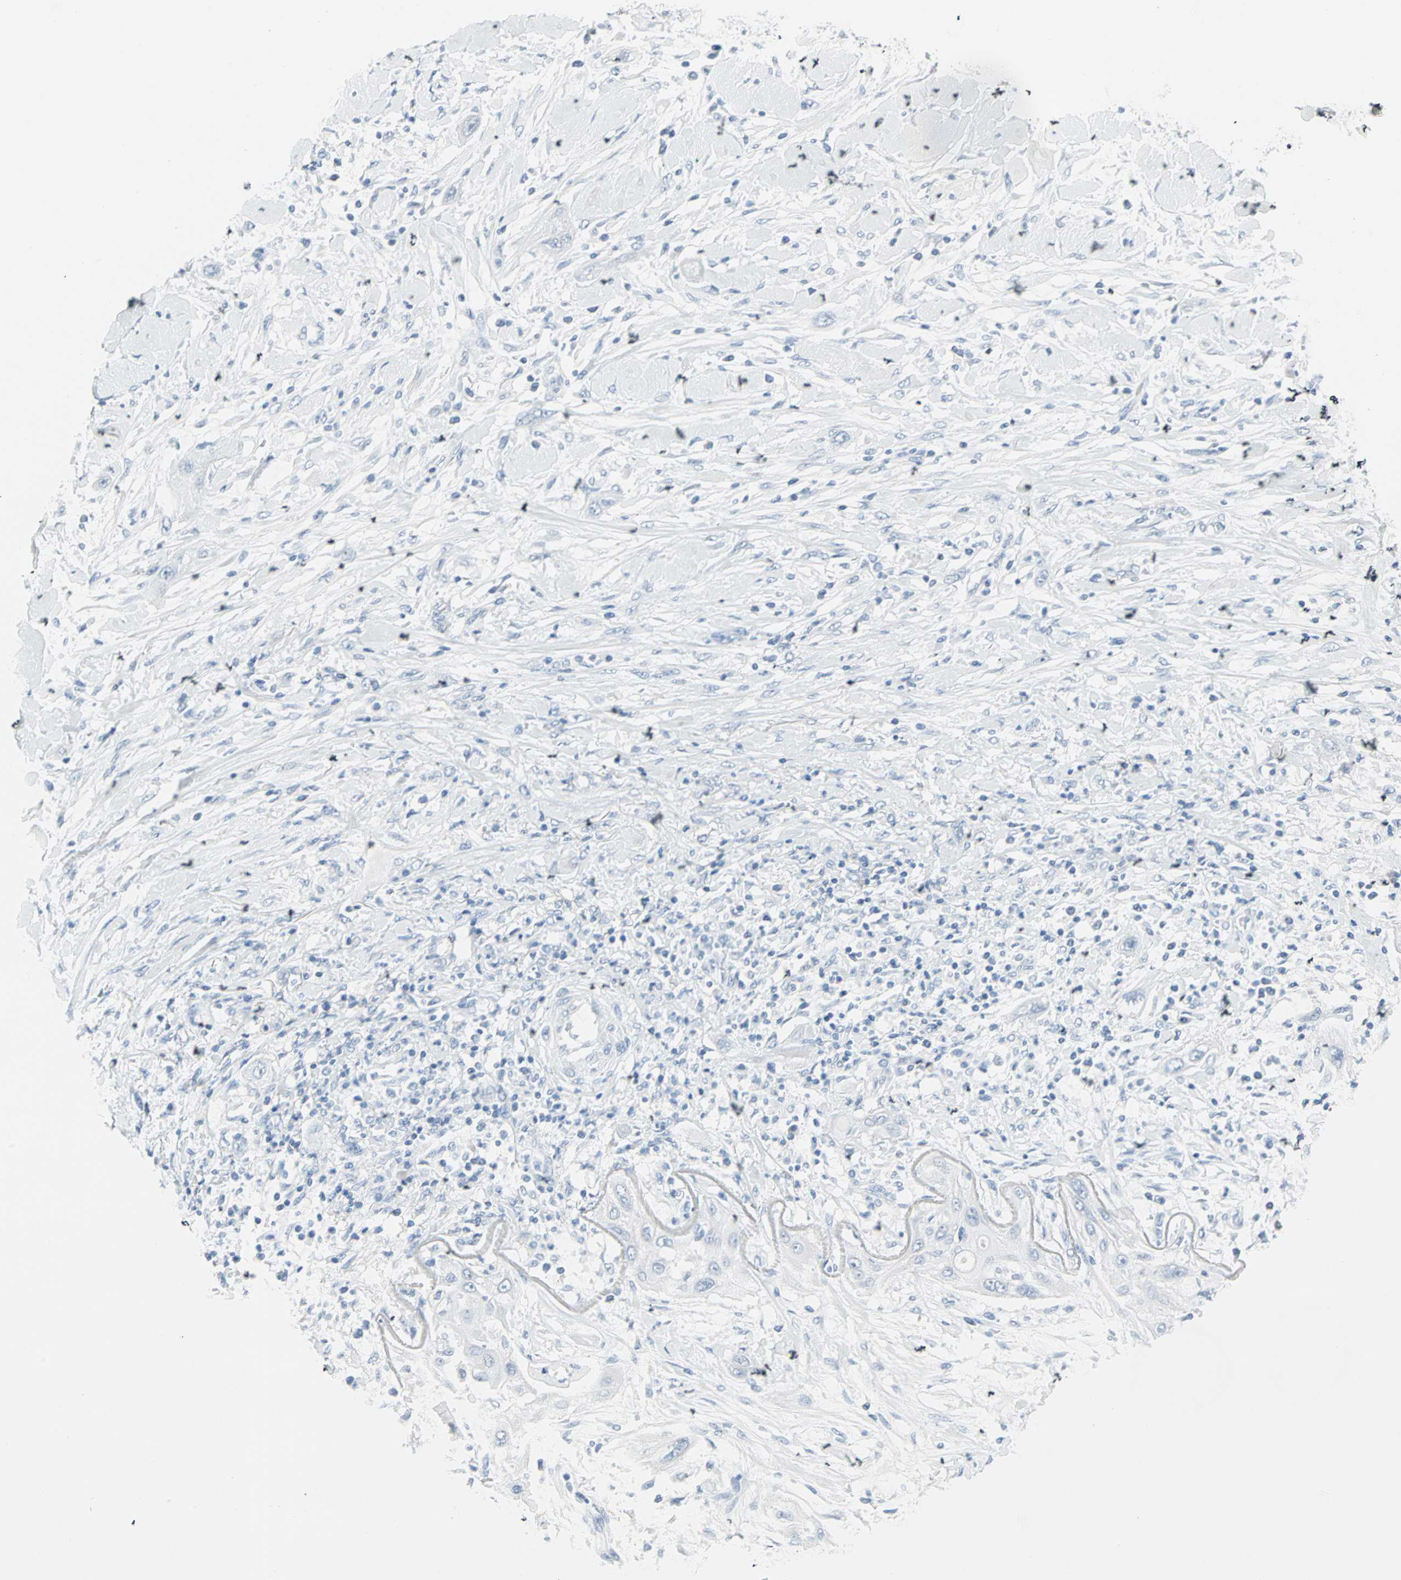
{"staining": {"intensity": "negative", "quantity": "none", "location": "none"}, "tissue": "lung cancer", "cell_type": "Tumor cells", "image_type": "cancer", "snomed": [{"axis": "morphology", "description": "Squamous cell carcinoma, NOS"}, {"axis": "topography", "description": "Lung"}], "caption": "Immunohistochemistry (IHC) photomicrograph of squamous cell carcinoma (lung) stained for a protein (brown), which exhibits no expression in tumor cells.", "gene": "STX1A", "patient": {"sex": "female", "age": 47}}